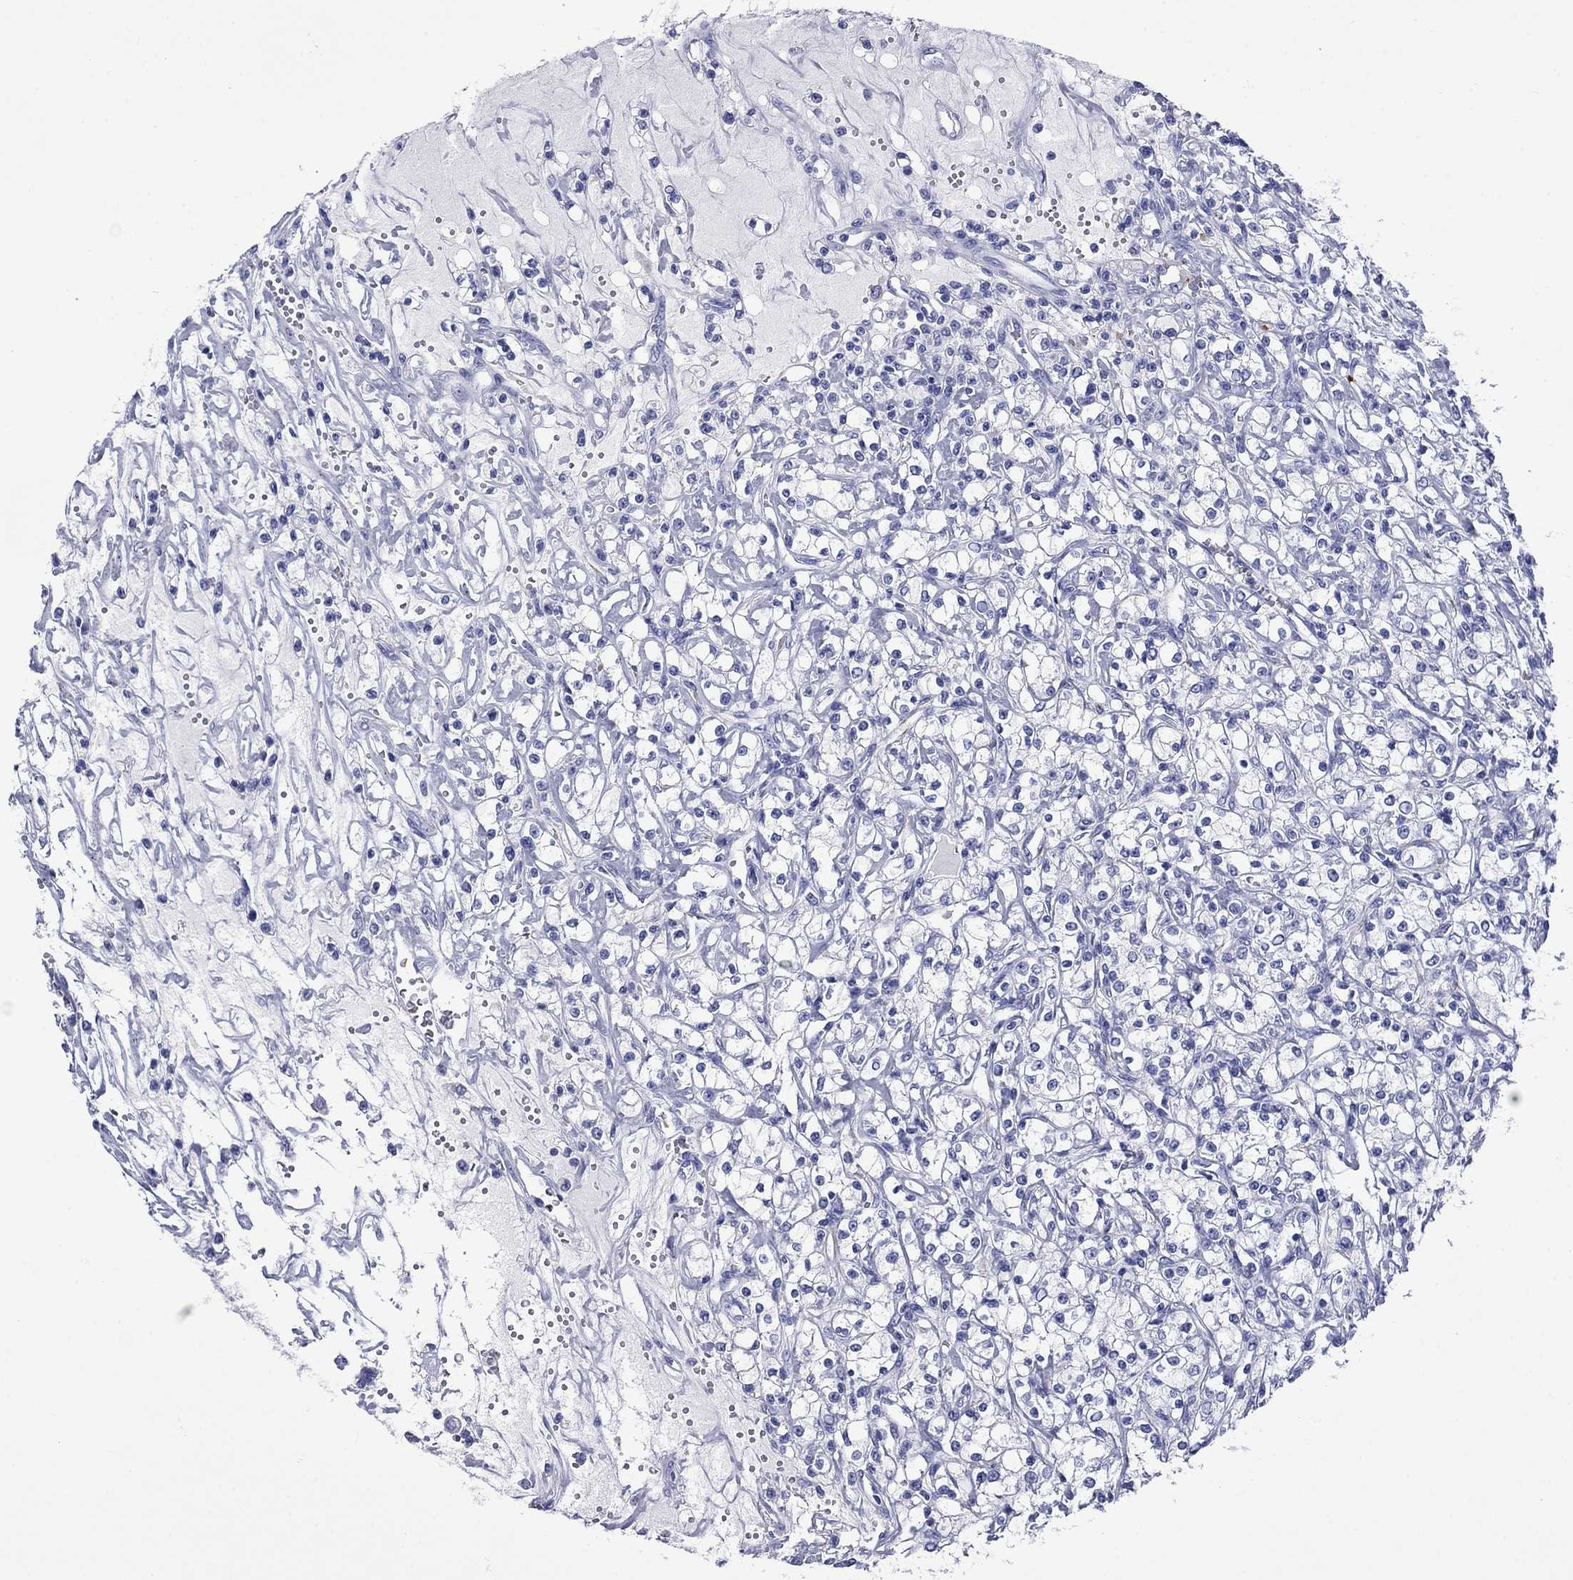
{"staining": {"intensity": "negative", "quantity": "none", "location": "none"}, "tissue": "renal cancer", "cell_type": "Tumor cells", "image_type": "cancer", "snomed": [{"axis": "morphology", "description": "Adenocarcinoma, NOS"}, {"axis": "topography", "description": "Kidney"}], "caption": "A high-resolution image shows immunohistochemistry staining of adenocarcinoma (renal), which displays no significant staining in tumor cells. (Brightfield microscopy of DAB IHC at high magnification).", "gene": "ROM1", "patient": {"sex": "female", "age": 59}}